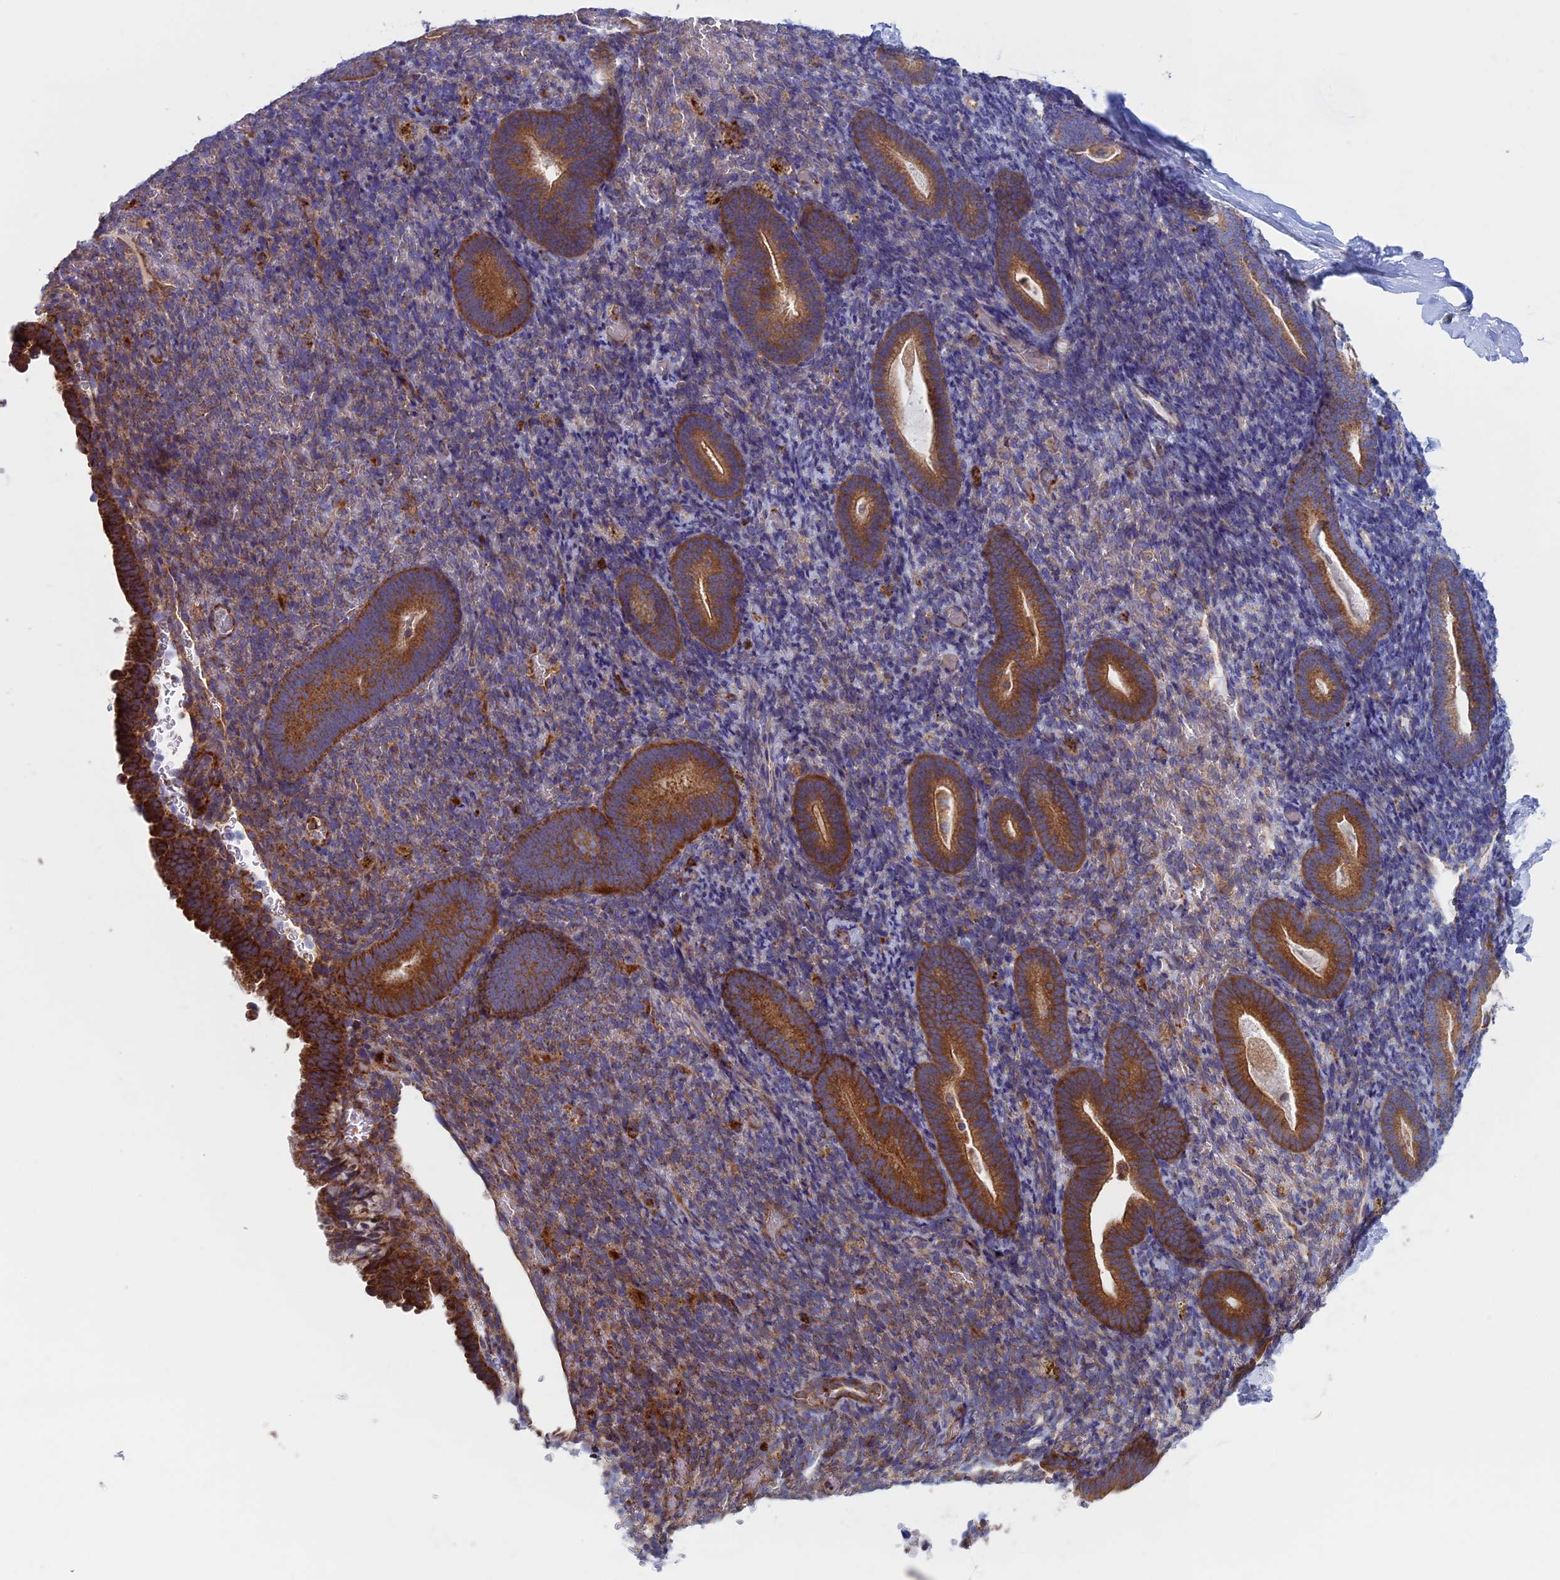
{"staining": {"intensity": "weak", "quantity": "<25%", "location": "cytoplasmic/membranous"}, "tissue": "endometrium", "cell_type": "Cells in endometrial stroma", "image_type": "normal", "snomed": [{"axis": "morphology", "description": "Normal tissue, NOS"}, {"axis": "topography", "description": "Endometrium"}], "caption": "Histopathology image shows no significant protein positivity in cells in endometrial stroma of normal endometrium. Brightfield microscopy of immunohistochemistry (IHC) stained with DAB (3,3'-diaminobenzidine) (brown) and hematoxylin (blue), captured at high magnification.", "gene": "DNM1L", "patient": {"sex": "female", "age": 51}}